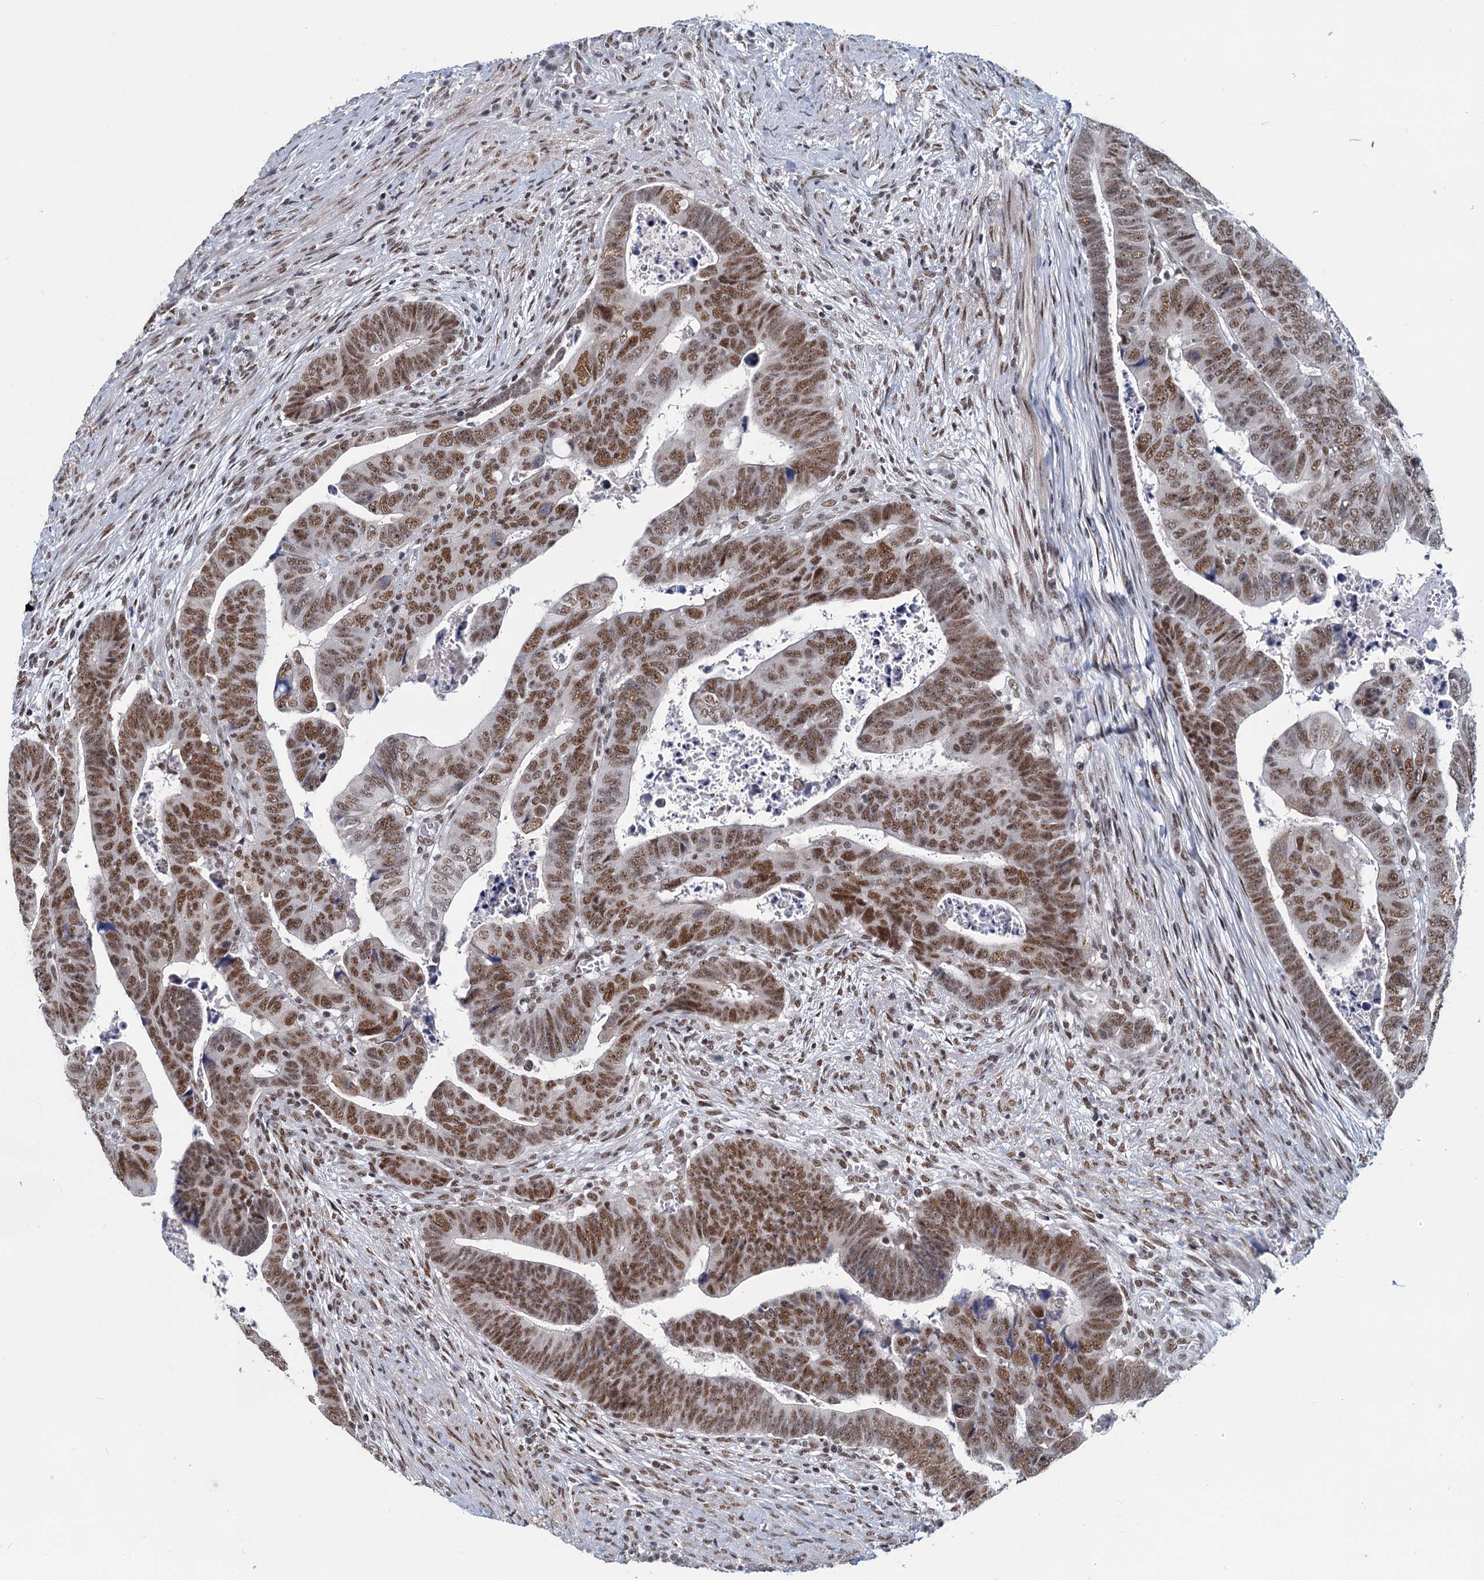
{"staining": {"intensity": "moderate", "quantity": ">75%", "location": "nuclear"}, "tissue": "colorectal cancer", "cell_type": "Tumor cells", "image_type": "cancer", "snomed": [{"axis": "morphology", "description": "Normal tissue, NOS"}, {"axis": "morphology", "description": "Adenocarcinoma, NOS"}, {"axis": "topography", "description": "Rectum"}], "caption": "A brown stain shows moderate nuclear expression of a protein in human adenocarcinoma (colorectal) tumor cells. (DAB IHC, brown staining for protein, blue staining for nuclei).", "gene": "METTL14", "patient": {"sex": "female", "age": 65}}